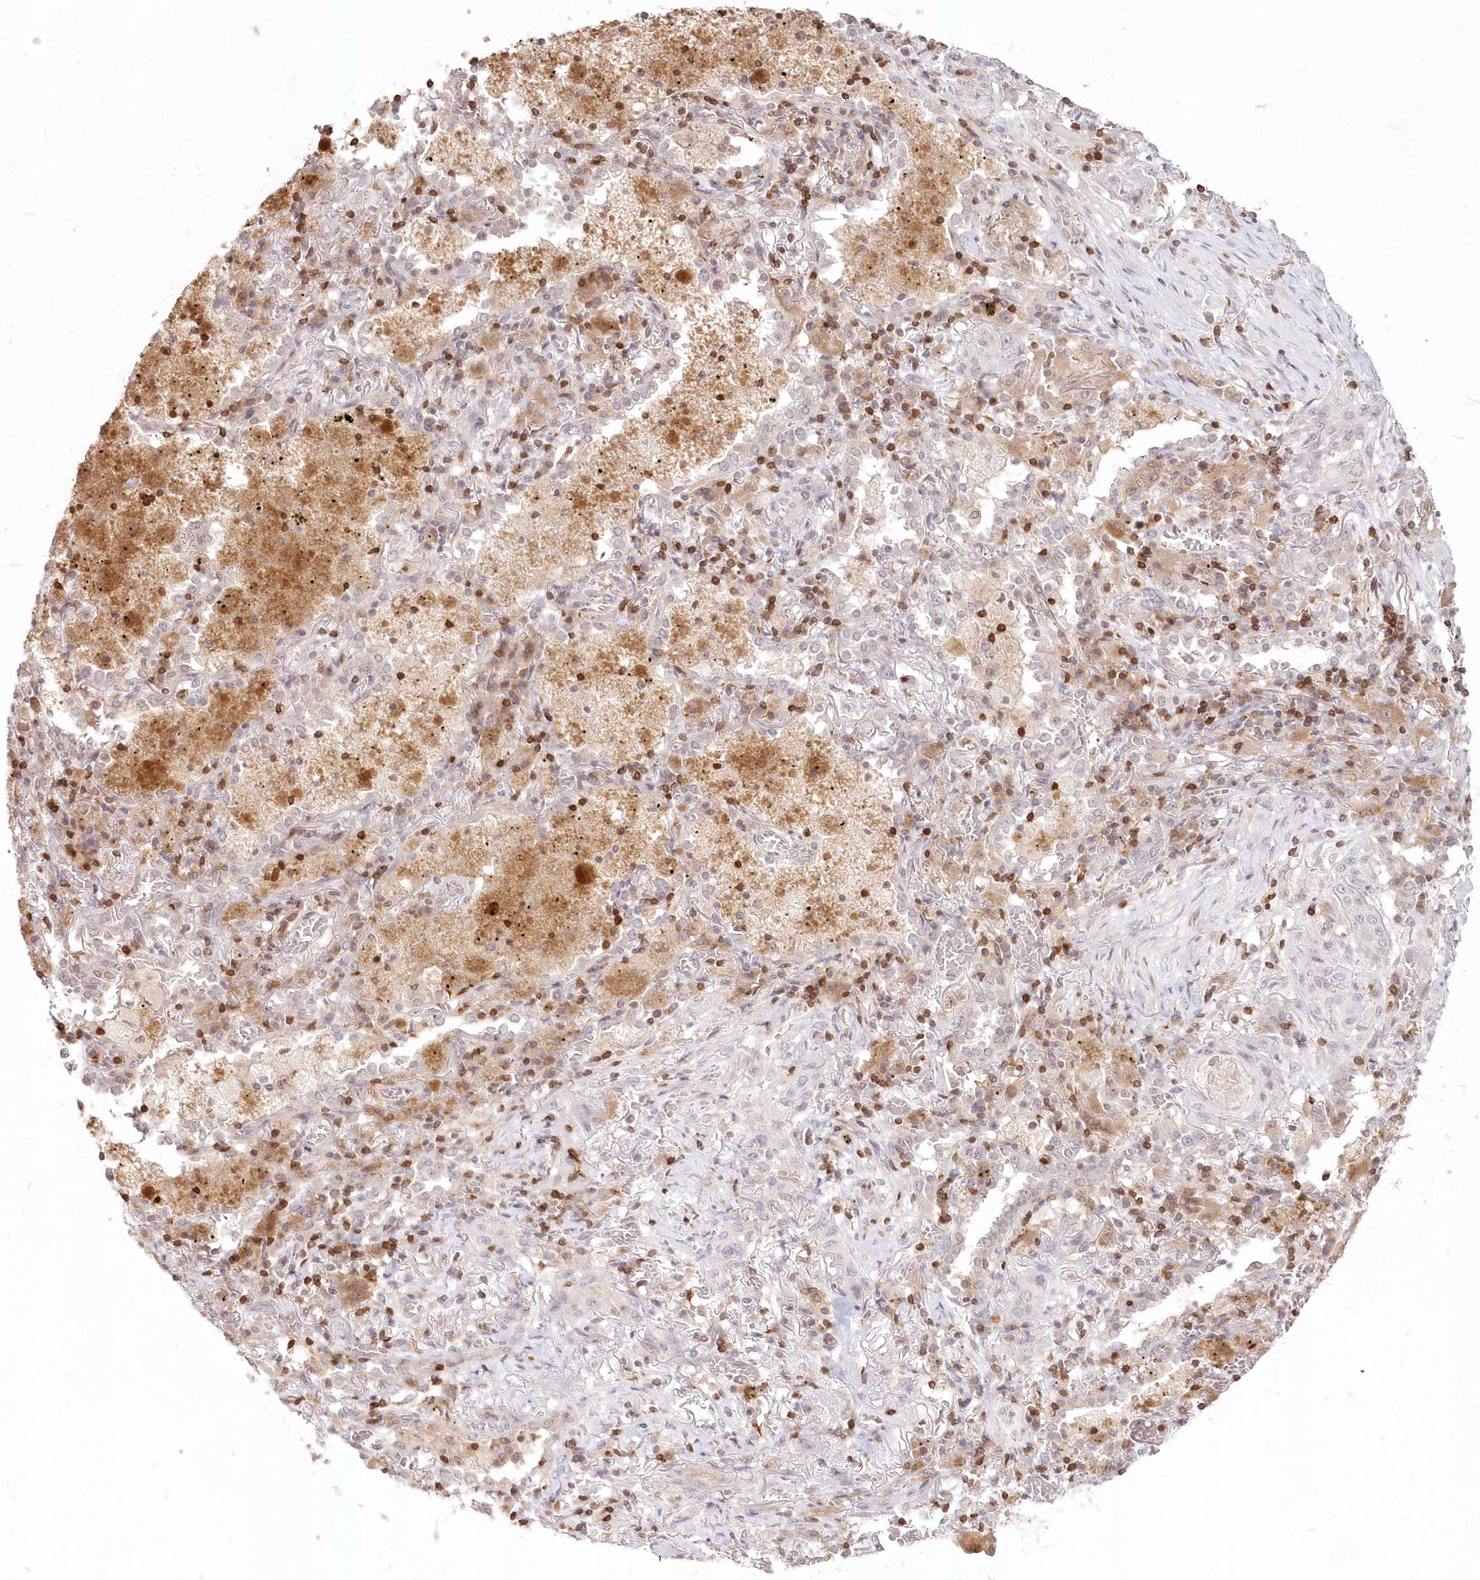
{"staining": {"intensity": "negative", "quantity": "none", "location": "none"}, "tissue": "lung cancer", "cell_type": "Tumor cells", "image_type": "cancer", "snomed": [{"axis": "morphology", "description": "Squamous cell carcinoma, NOS"}, {"axis": "topography", "description": "Lung"}], "caption": "A high-resolution micrograph shows IHC staining of squamous cell carcinoma (lung), which displays no significant expression in tumor cells.", "gene": "MTMR3", "patient": {"sex": "female", "age": 47}}